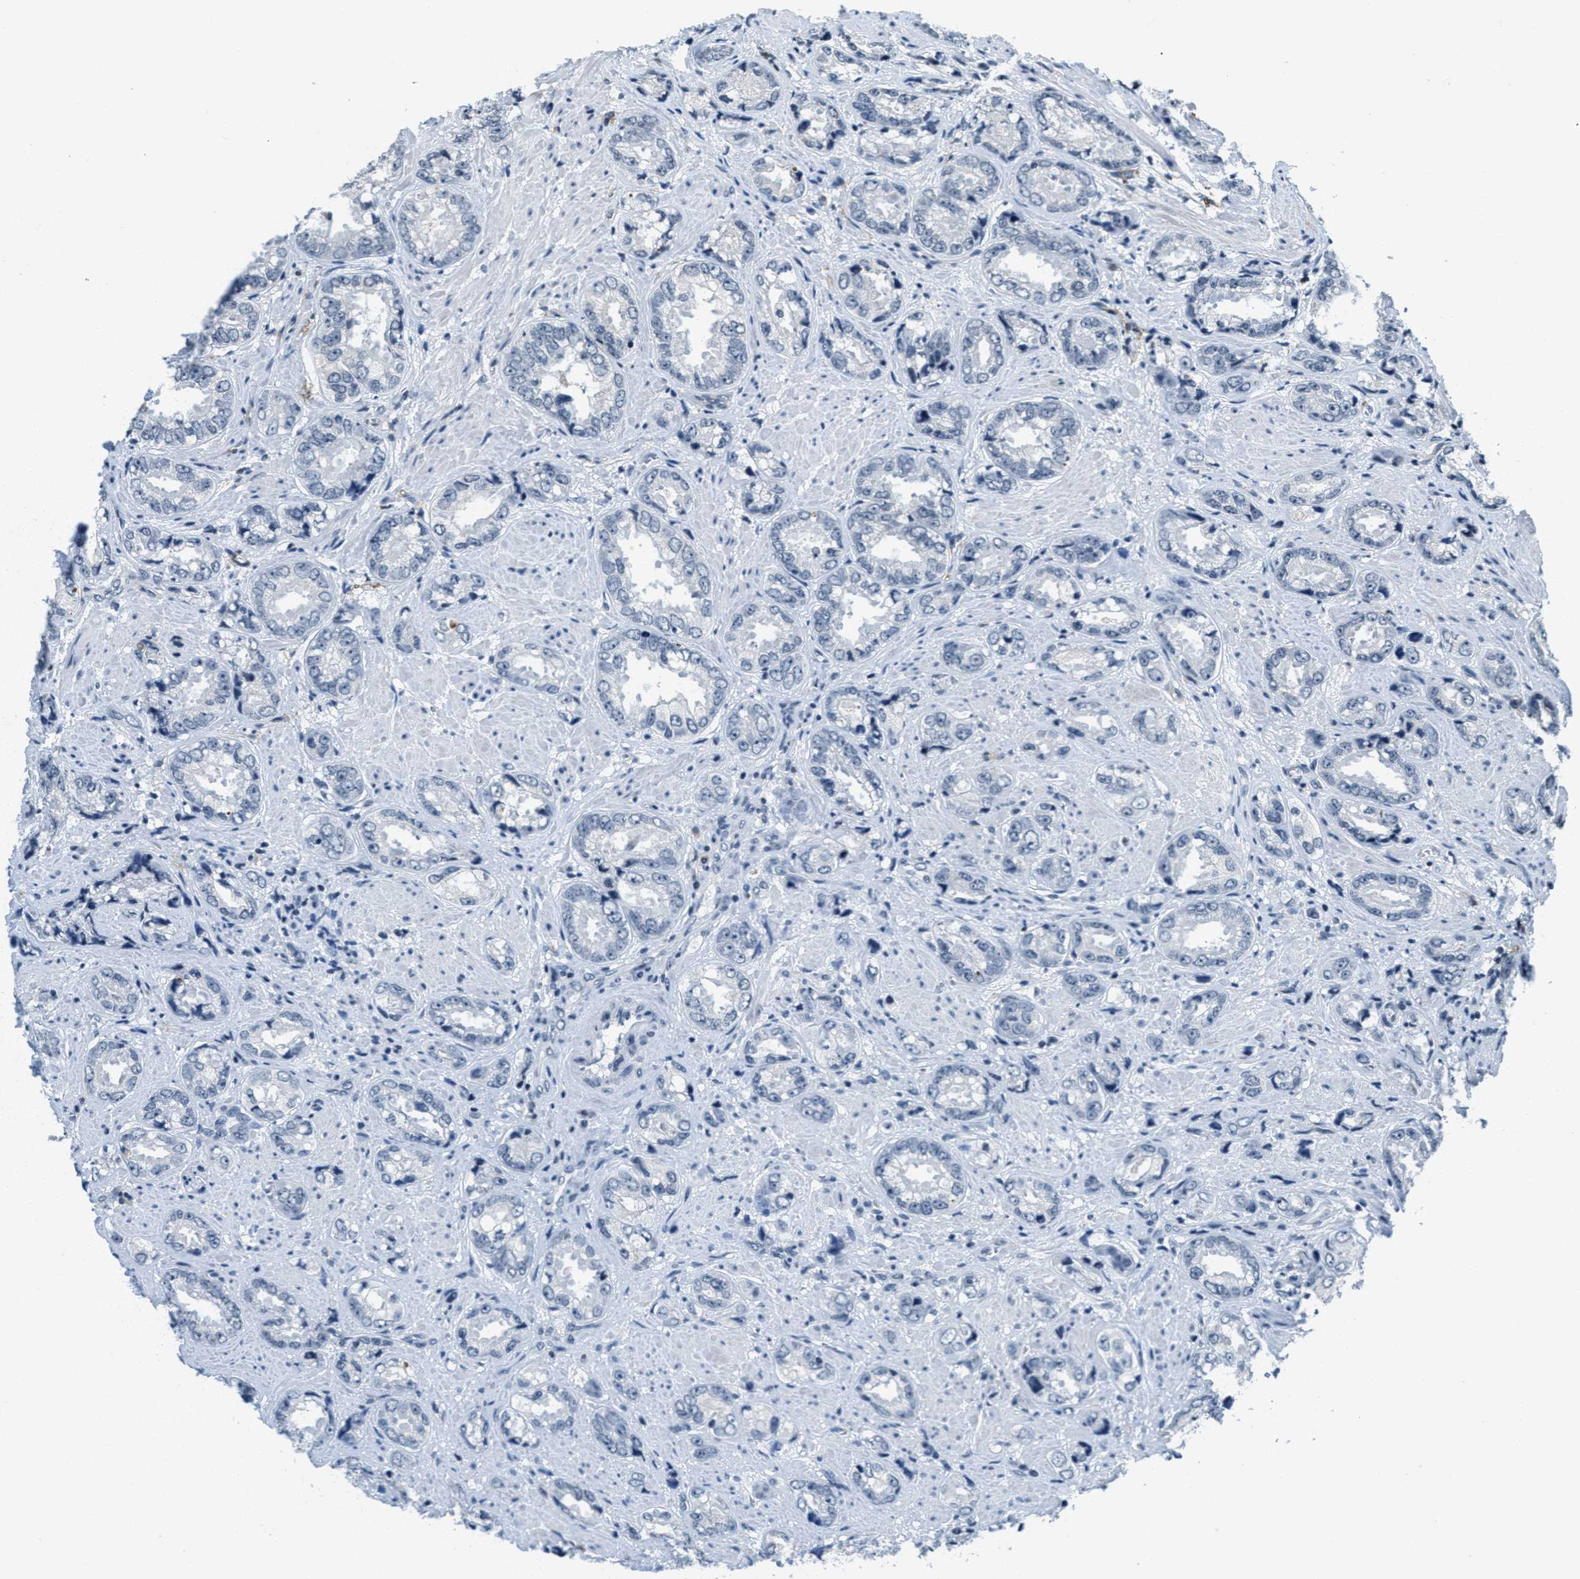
{"staining": {"intensity": "negative", "quantity": "none", "location": "none"}, "tissue": "prostate cancer", "cell_type": "Tumor cells", "image_type": "cancer", "snomed": [{"axis": "morphology", "description": "Adenocarcinoma, High grade"}, {"axis": "topography", "description": "Prostate"}], "caption": "A micrograph of human high-grade adenocarcinoma (prostate) is negative for staining in tumor cells.", "gene": "CA4", "patient": {"sex": "male", "age": 61}}